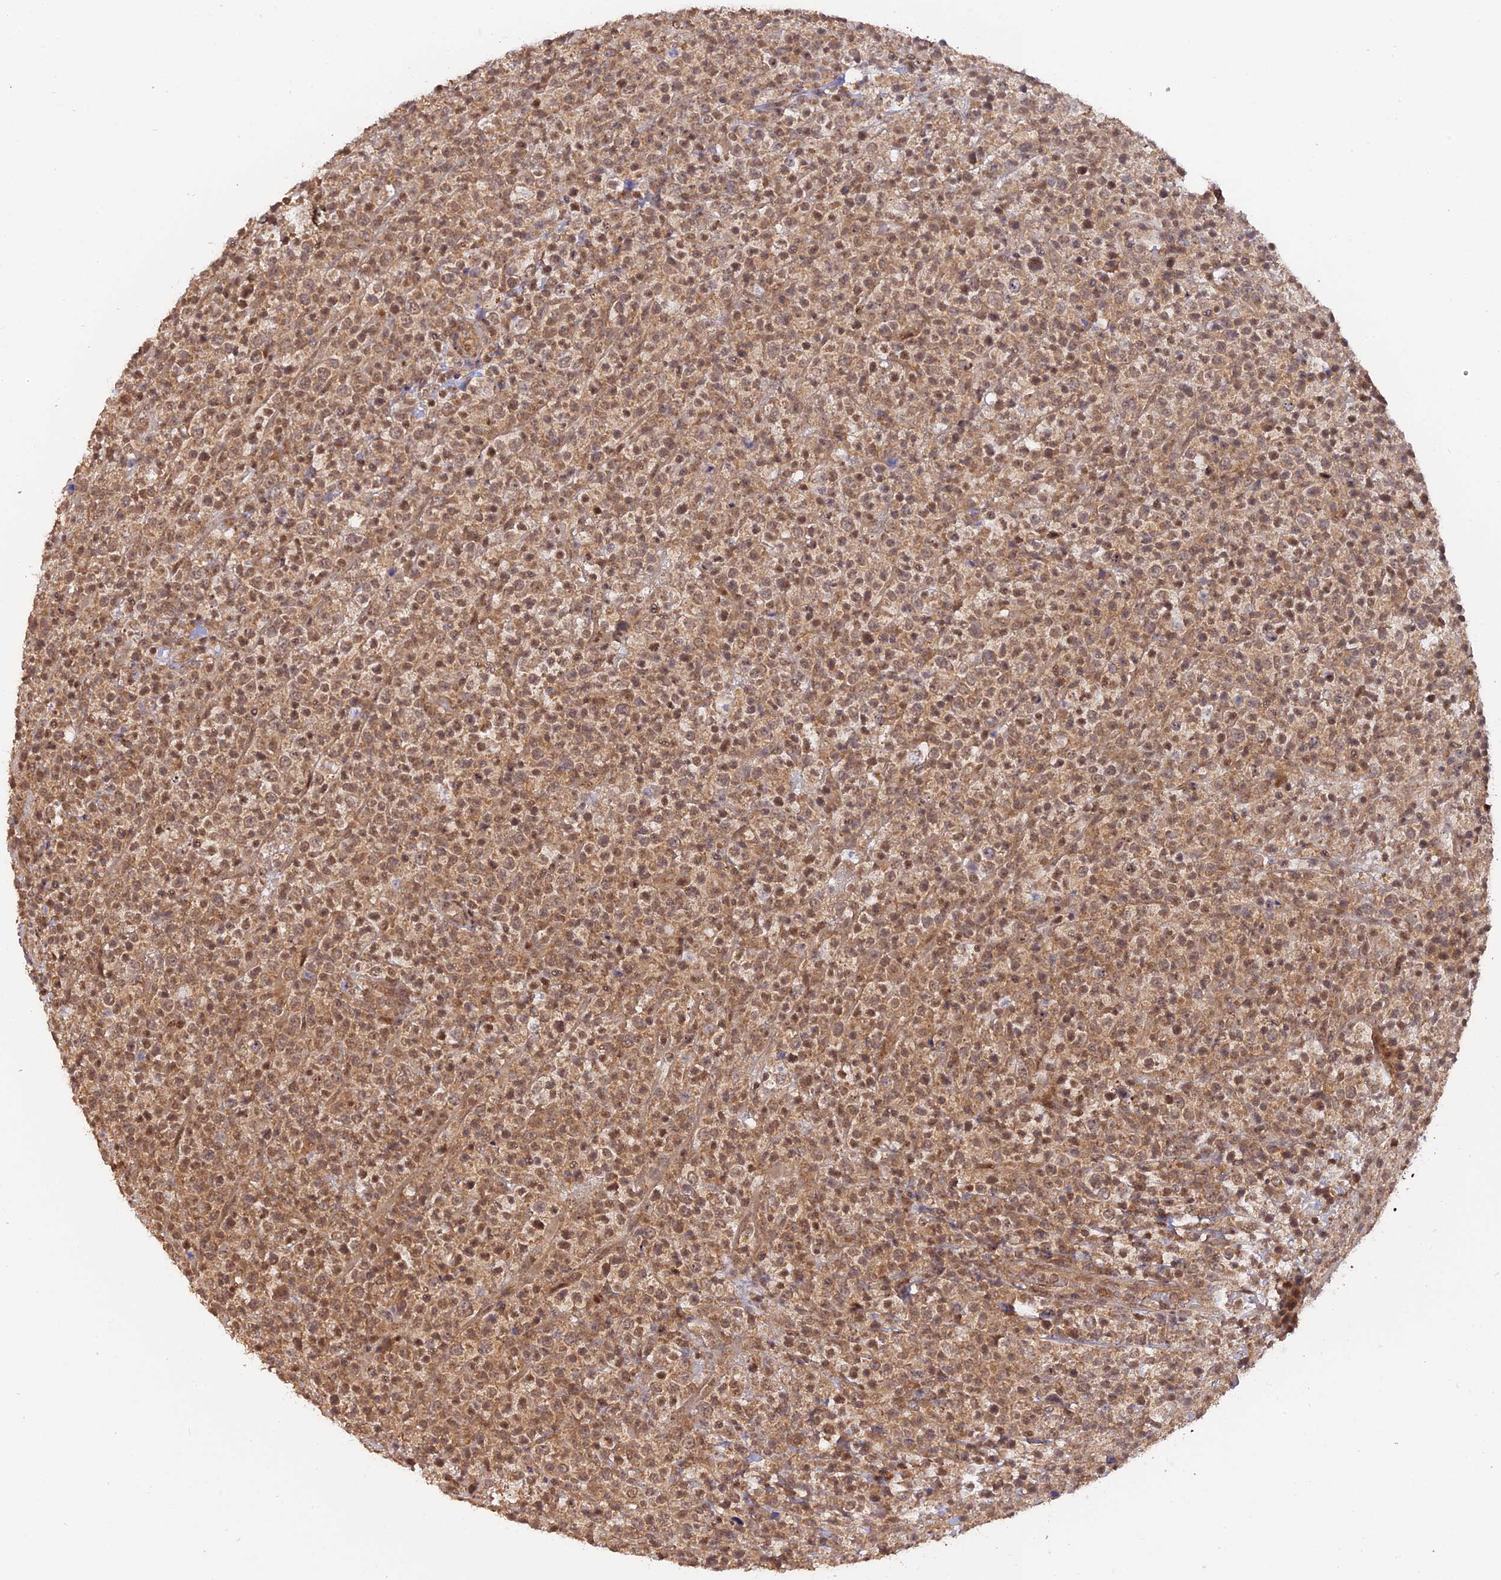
{"staining": {"intensity": "moderate", "quantity": ">75%", "location": "cytoplasmic/membranous,nuclear"}, "tissue": "lymphoma", "cell_type": "Tumor cells", "image_type": "cancer", "snomed": [{"axis": "morphology", "description": "Malignant lymphoma, non-Hodgkin's type, High grade"}, {"axis": "topography", "description": "Colon"}], "caption": "Protein staining demonstrates moderate cytoplasmic/membranous and nuclear positivity in about >75% of tumor cells in lymphoma.", "gene": "PKIG", "patient": {"sex": "female", "age": 53}}